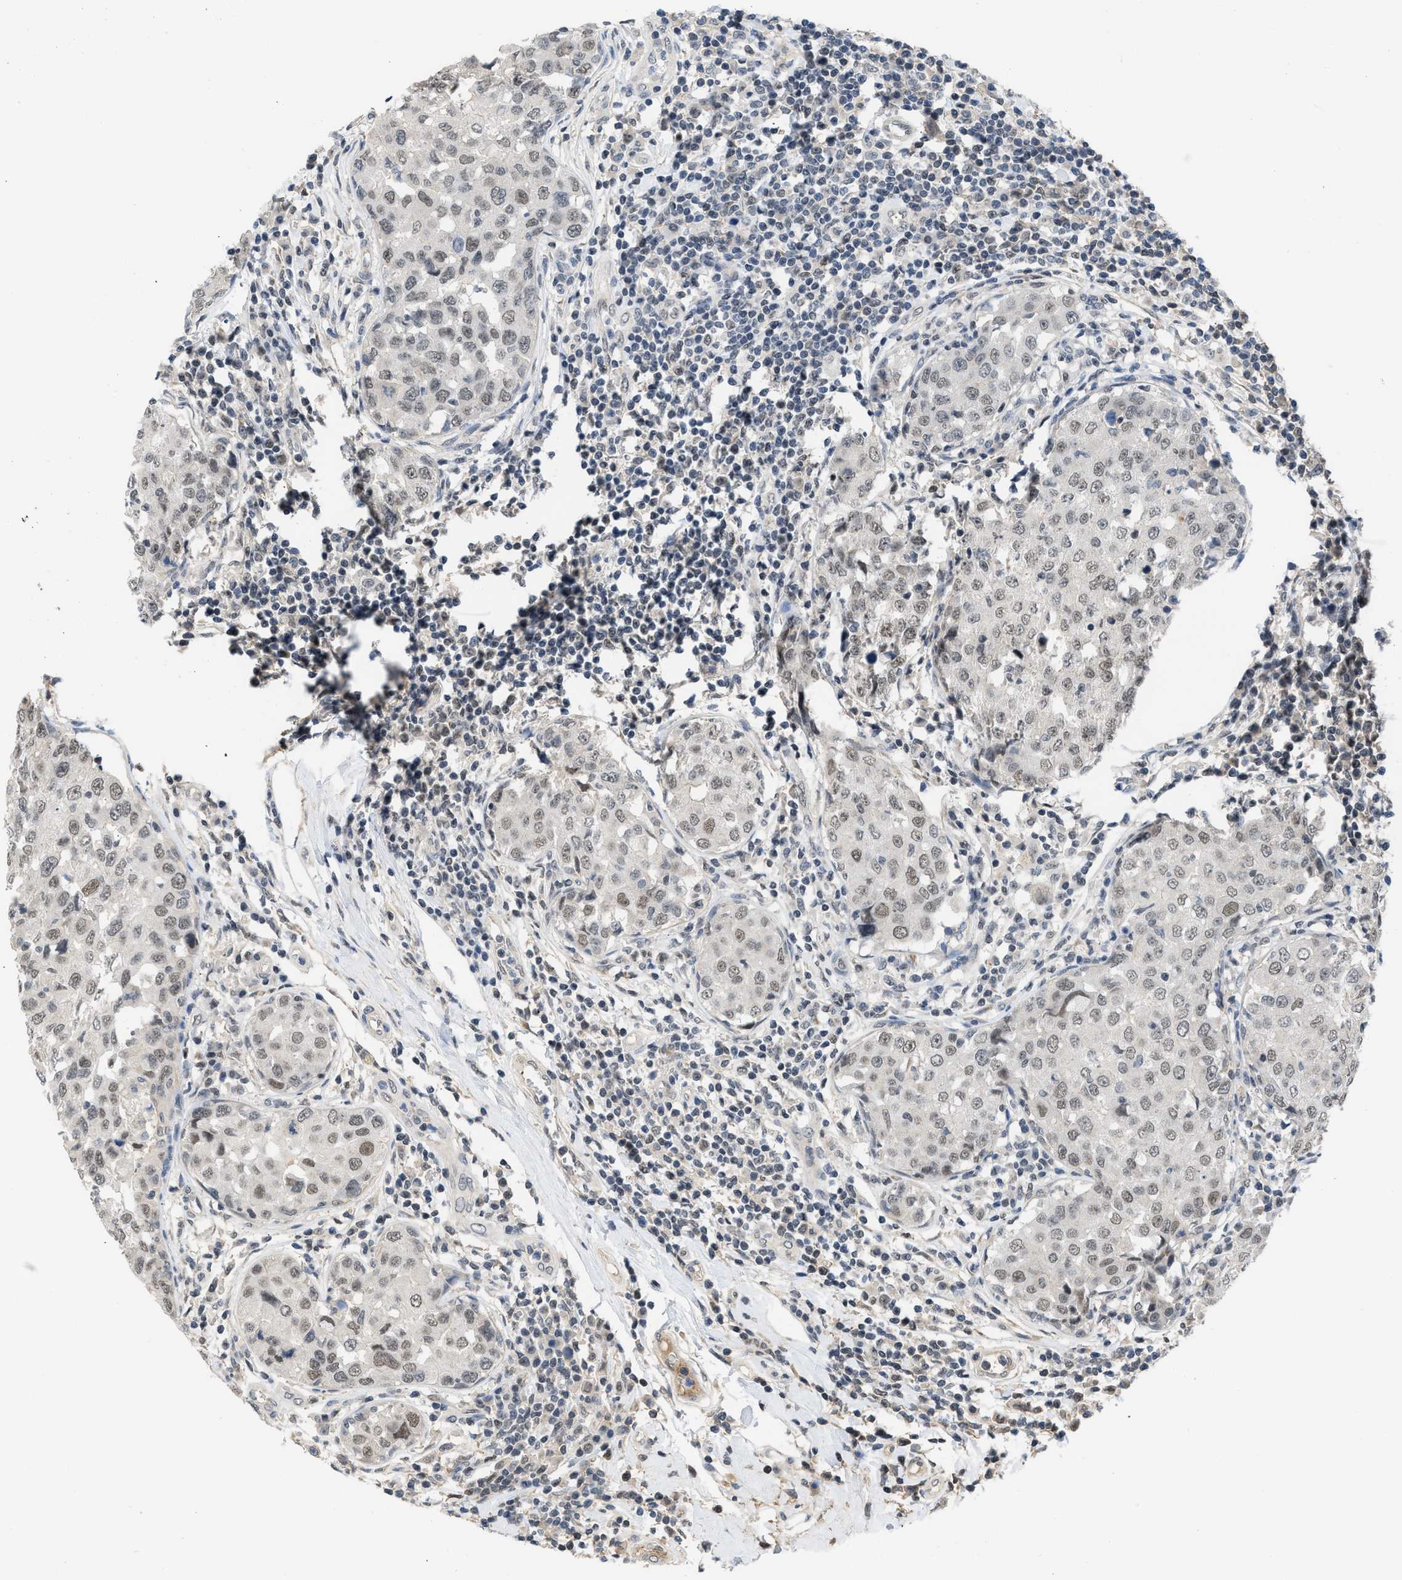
{"staining": {"intensity": "weak", "quantity": ">75%", "location": "nuclear"}, "tissue": "breast cancer", "cell_type": "Tumor cells", "image_type": "cancer", "snomed": [{"axis": "morphology", "description": "Duct carcinoma"}, {"axis": "topography", "description": "Breast"}], "caption": "An immunohistochemistry (IHC) image of neoplastic tissue is shown. Protein staining in brown labels weak nuclear positivity in infiltrating ductal carcinoma (breast) within tumor cells.", "gene": "TERF2IP", "patient": {"sex": "female", "age": 27}}